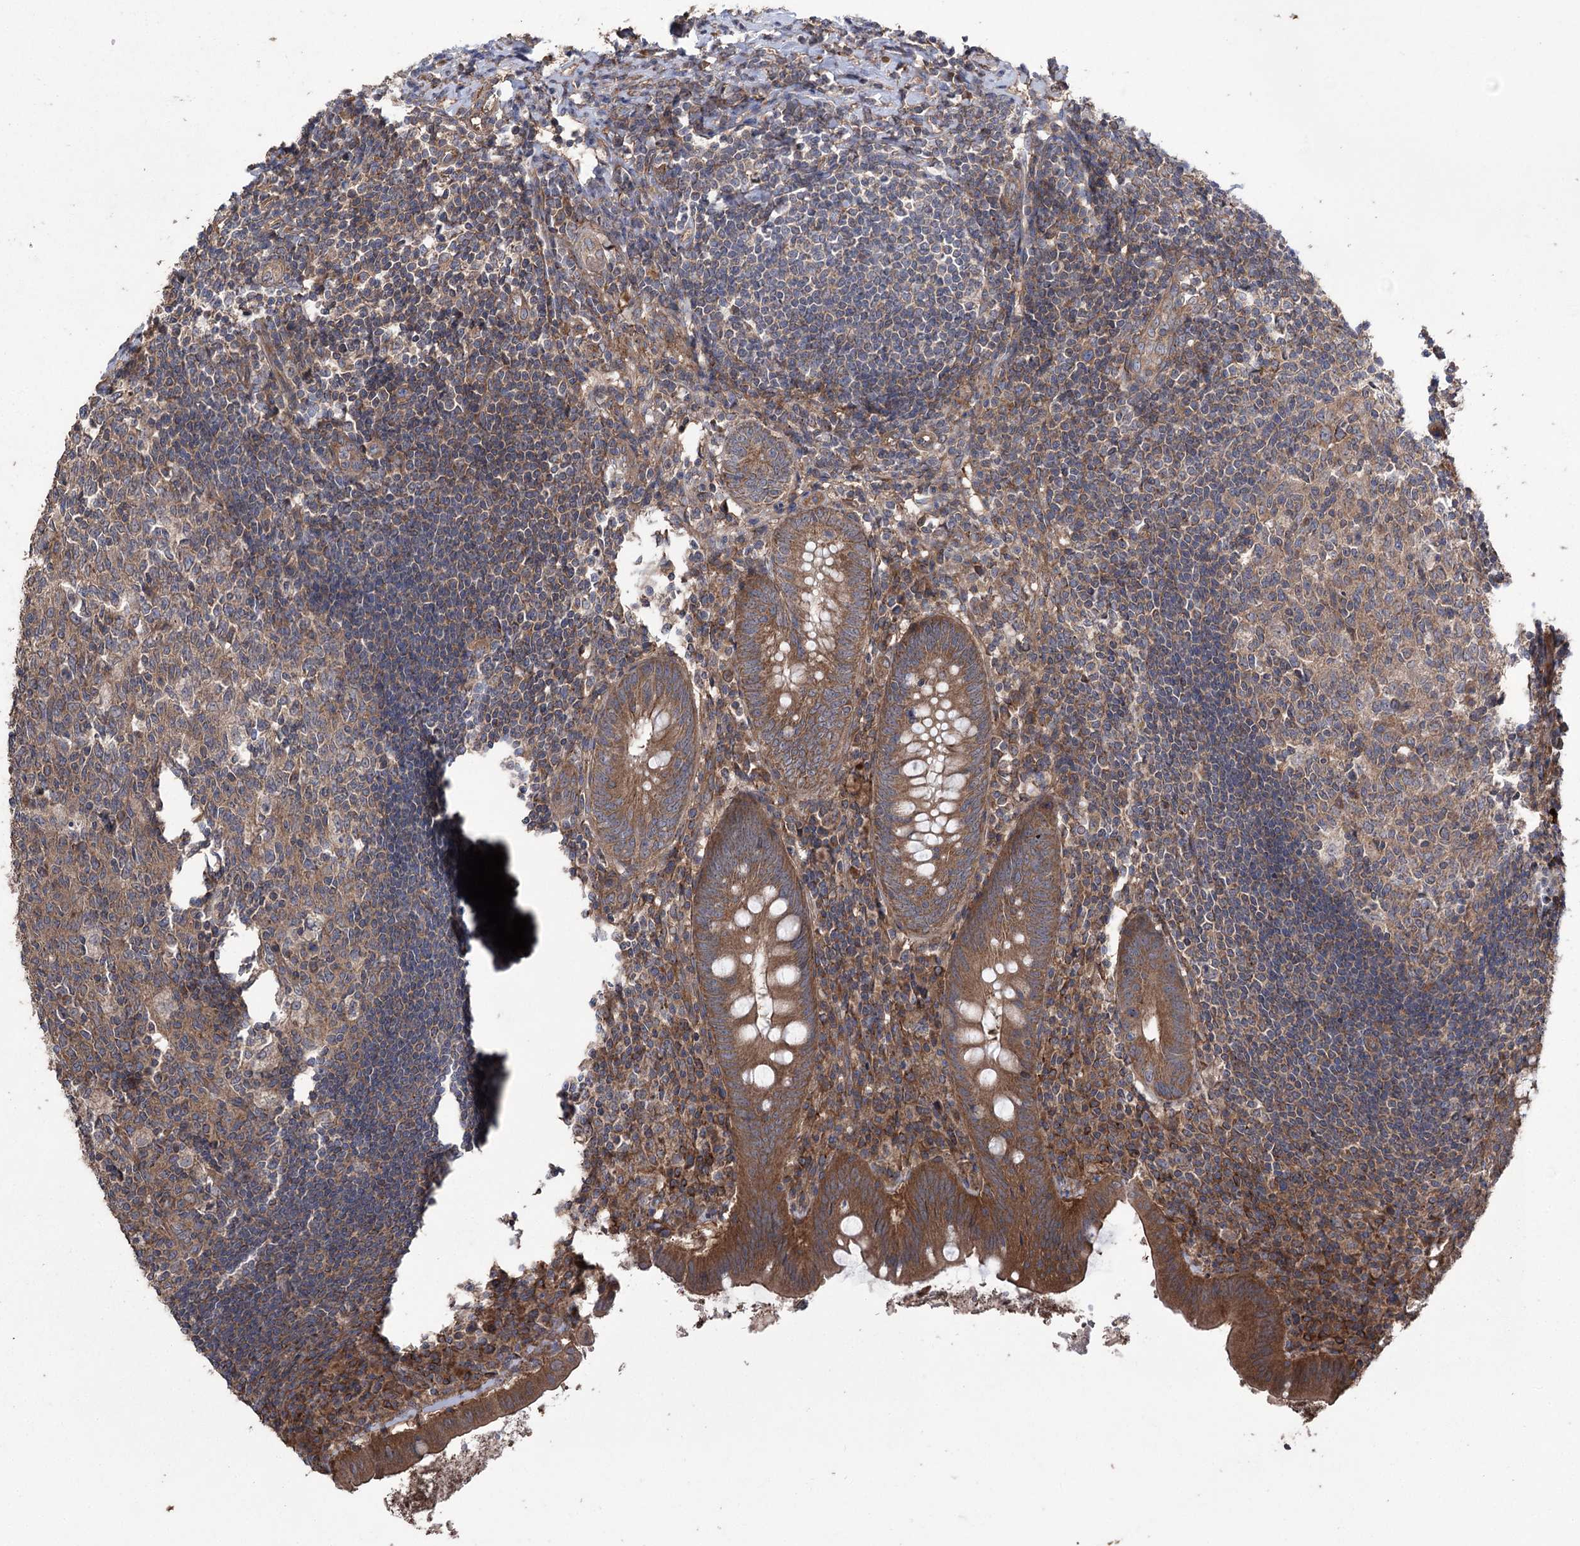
{"staining": {"intensity": "strong", "quantity": ">75%", "location": "cytoplasmic/membranous"}, "tissue": "appendix", "cell_type": "Glandular cells", "image_type": "normal", "snomed": [{"axis": "morphology", "description": "Normal tissue, NOS"}, {"axis": "topography", "description": "Appendix"}], "caption": "Benign appendix exhibits strong cytoplasmic/membranous expression in approximately >75% of glandular cells.", "gene": "PRSS53", "patient": {"sex": "female", "age": 54}}